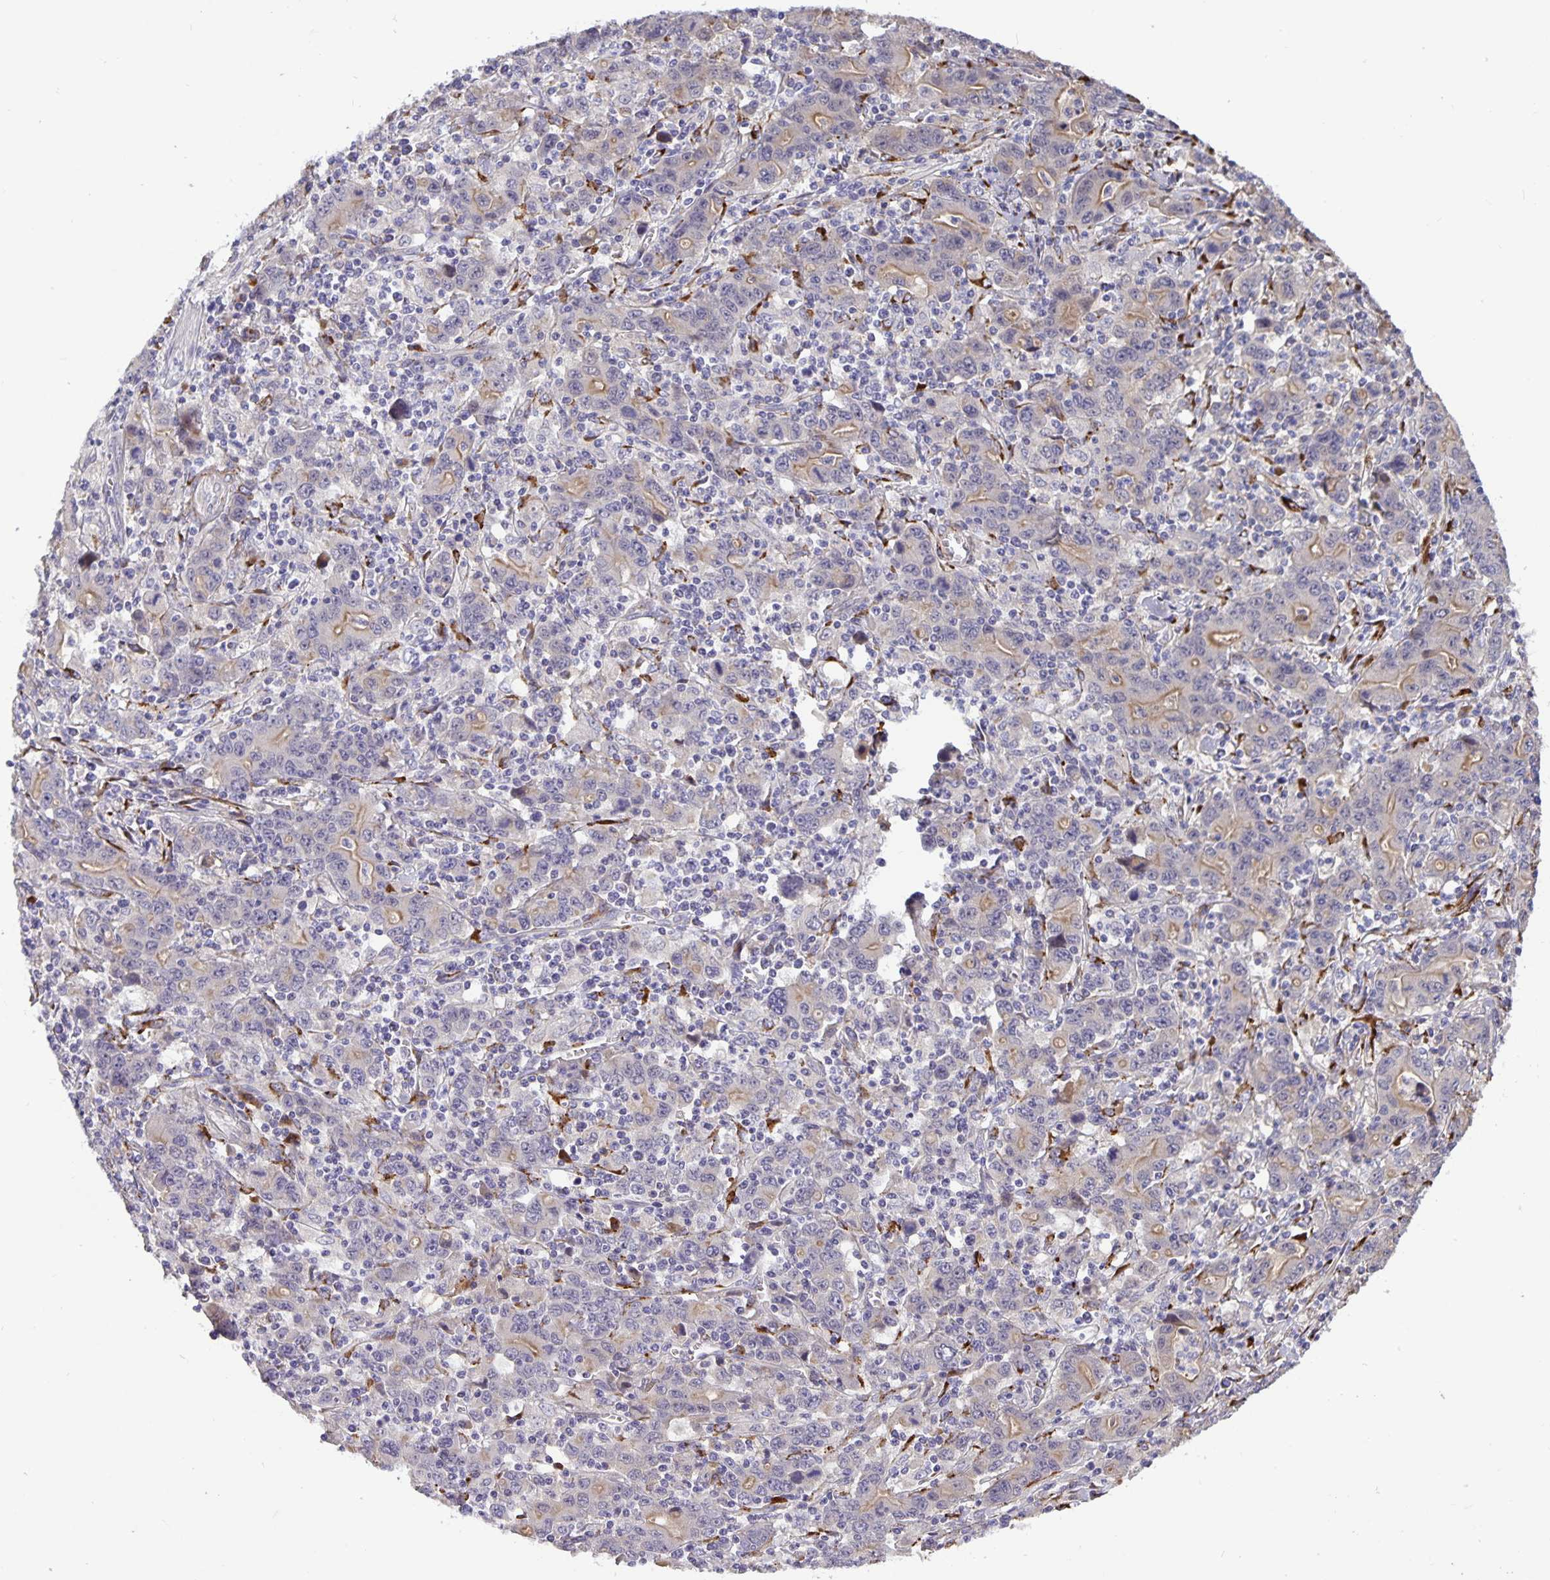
{"staining": {"intensity": "weak", "quantity": "25%-75%", "location": "cytoplasmic/membranous"}, "tissue": "stomach cancer", "cell_type": "Tumor cells", "image_type": "cancer", "snomed": [{"axis": "morphology", "description": "Adenocarcinoma, NOS"}, {"axis": "topography", "description": "Stomach, upper"}], "caption": "Immunohistochemistry (IHC) histopathology image of human adenocarcinoma (stomach) stained for a protein (brown), which demonstrates low levels of weak cytoplasmic/membranous positivity in about 25%-75% of tumor cells.", "gene": "EML6", "patient": {"sex": "male", "age": 69}}